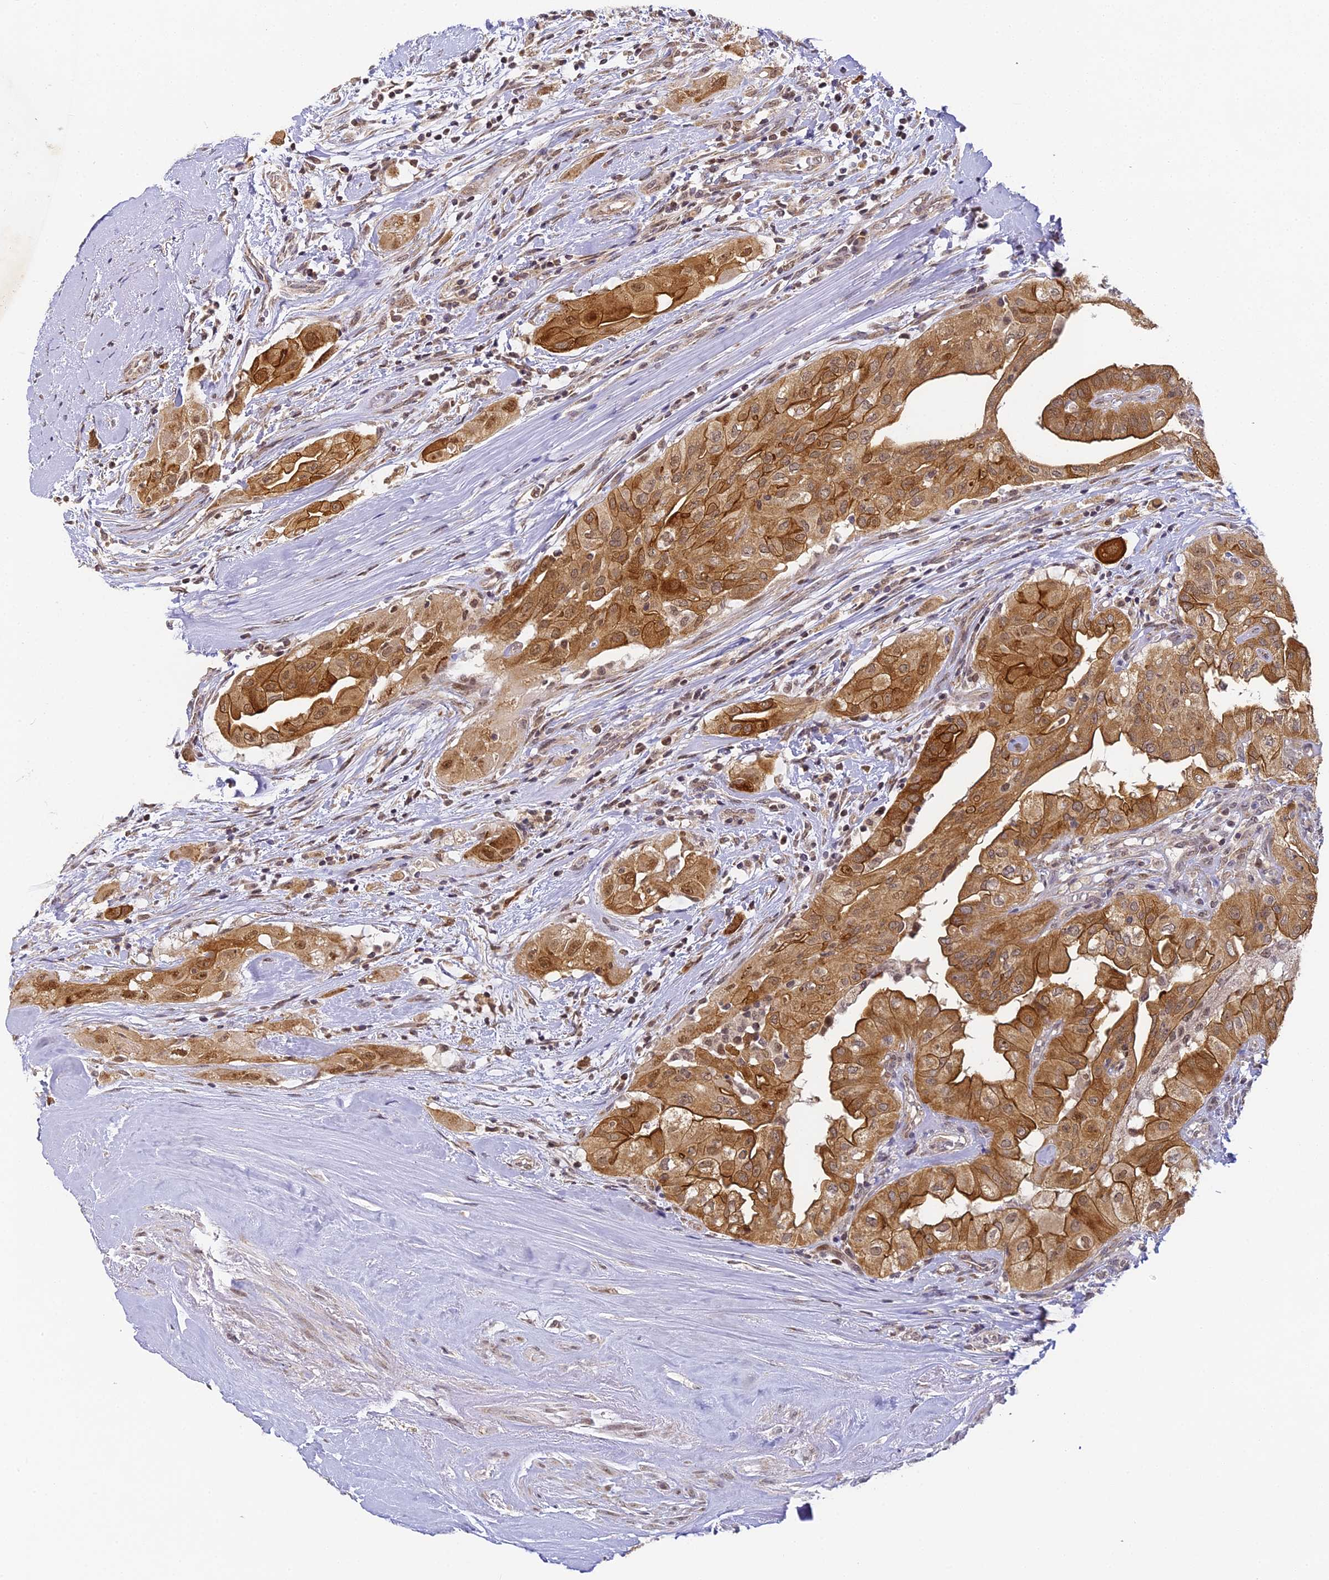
{"staining": {"intensity": "strong", "quantity": ">75%", "location": "cytoplasmic/membranous,nuclear"}, "tissue": "thyroid cancer", "cell_type": "Tumor cells", "image_type": "cancer", "snomed": [{"axis": "morphology", "description": "Papillary adenocarcinoma, NOS"}, {"axis": "topography", "description": "Thyroid gland"}], "caption": "Strong cytoplasmic/membranous and nuclear expression is seen in approximately >75% of tumor cells in thyroid cancer (papillary adenocarcinoma). (Stains: DAB (3,3'-diaminobenzidine) in brown, nuclei in blue, Microscopy: brightfield microscopy at high magnification).", "gene": "DNAAF10", "patient": {"sex": "female", "age": 59}}